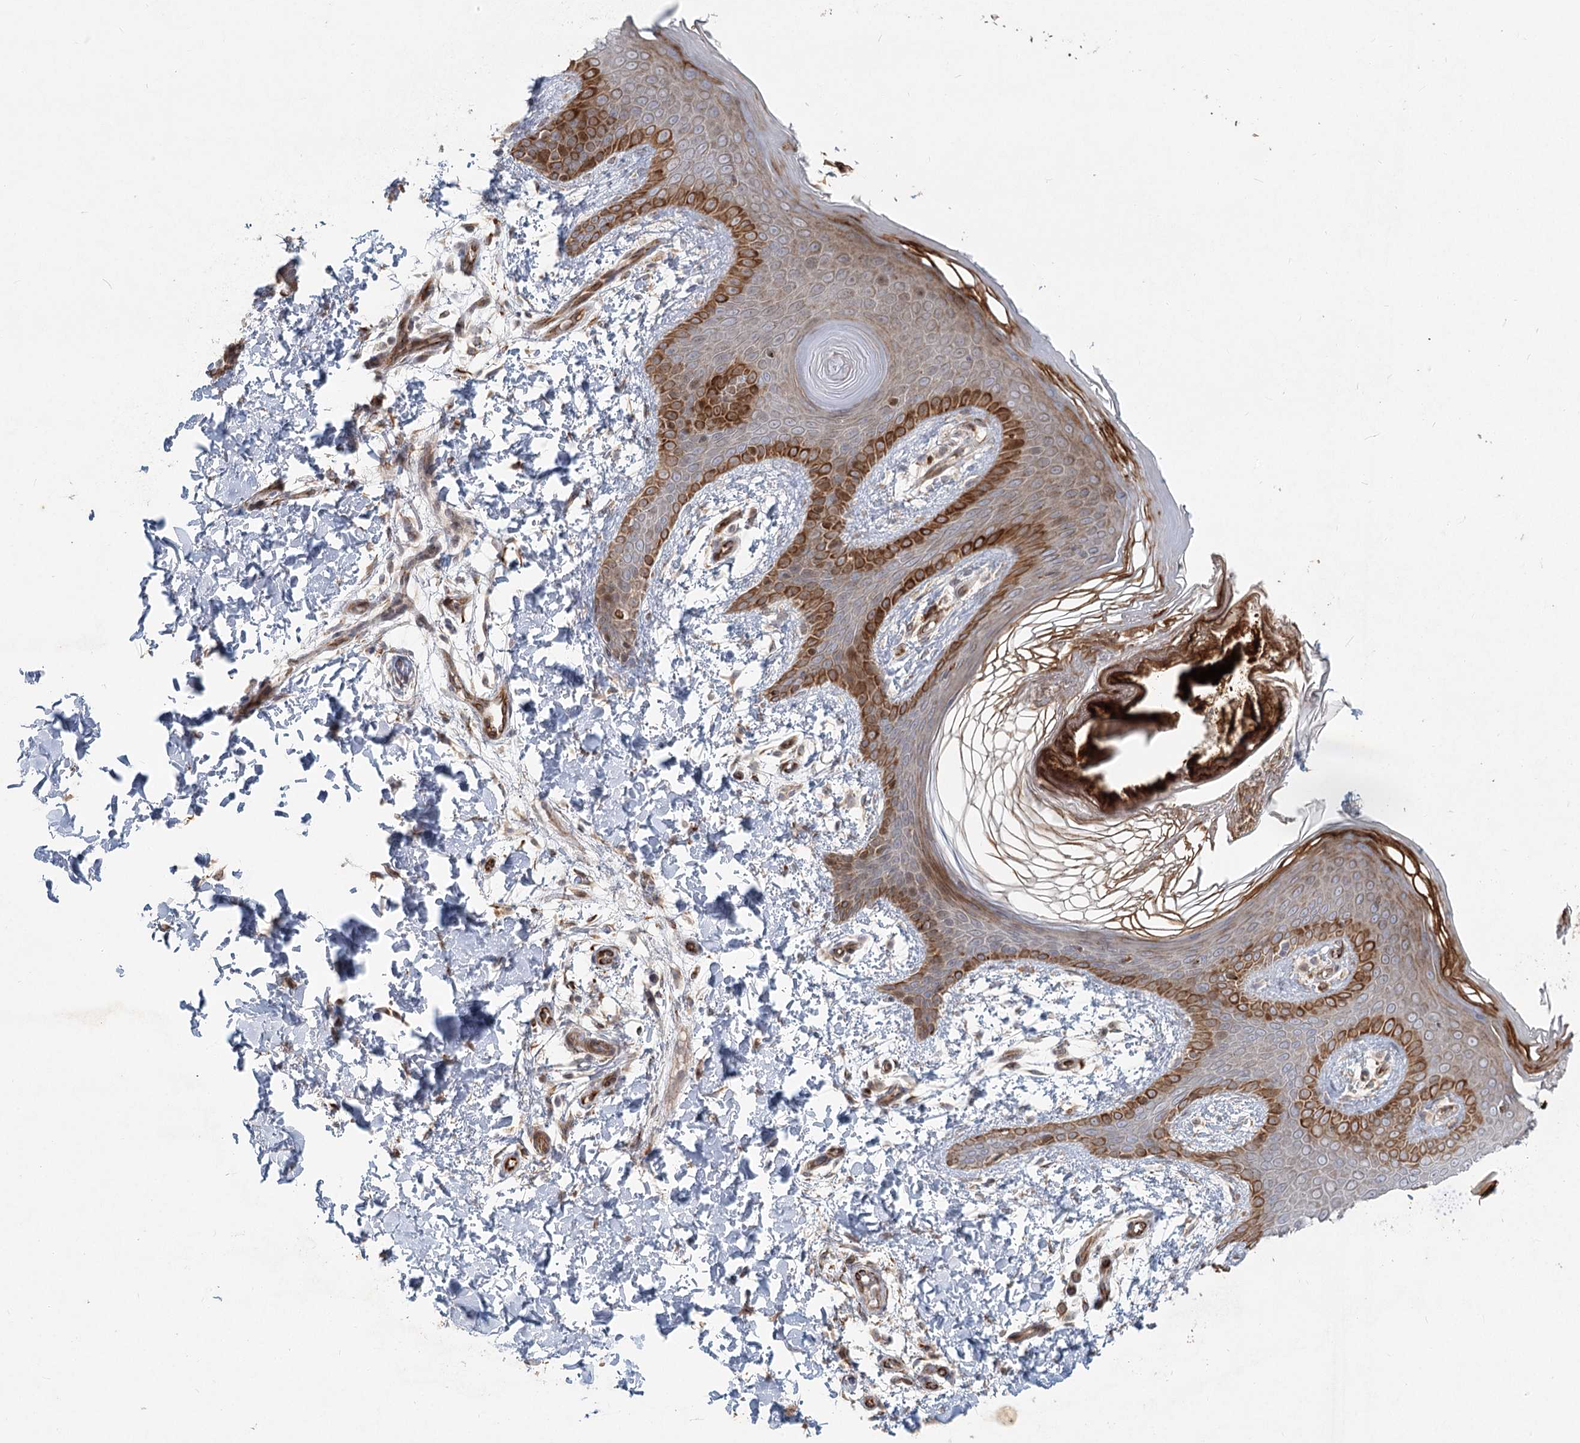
{"staining": {"intensity": "moderate", "quantity": ">75%", "location": "cytoplasmic/membranous"}, "tissue": "skin", "cell_type": "Fibroblasts", "image_type": "normal", "snomed": [{"axis": "morphology", "description": "Normal tissue, NOS"}, {"axis": "topography", "description": "Skin"}], "caption": "Protein staining by IHC exhibits moderate cytoplasmic/membranous positivity in approximately >75% of fibroblasts in benign skin. The protein is shown in brown color, while the nuclei are stained blue.", "gene": "LRP2BP", "patient": {"sex": "male", "age": 36}}